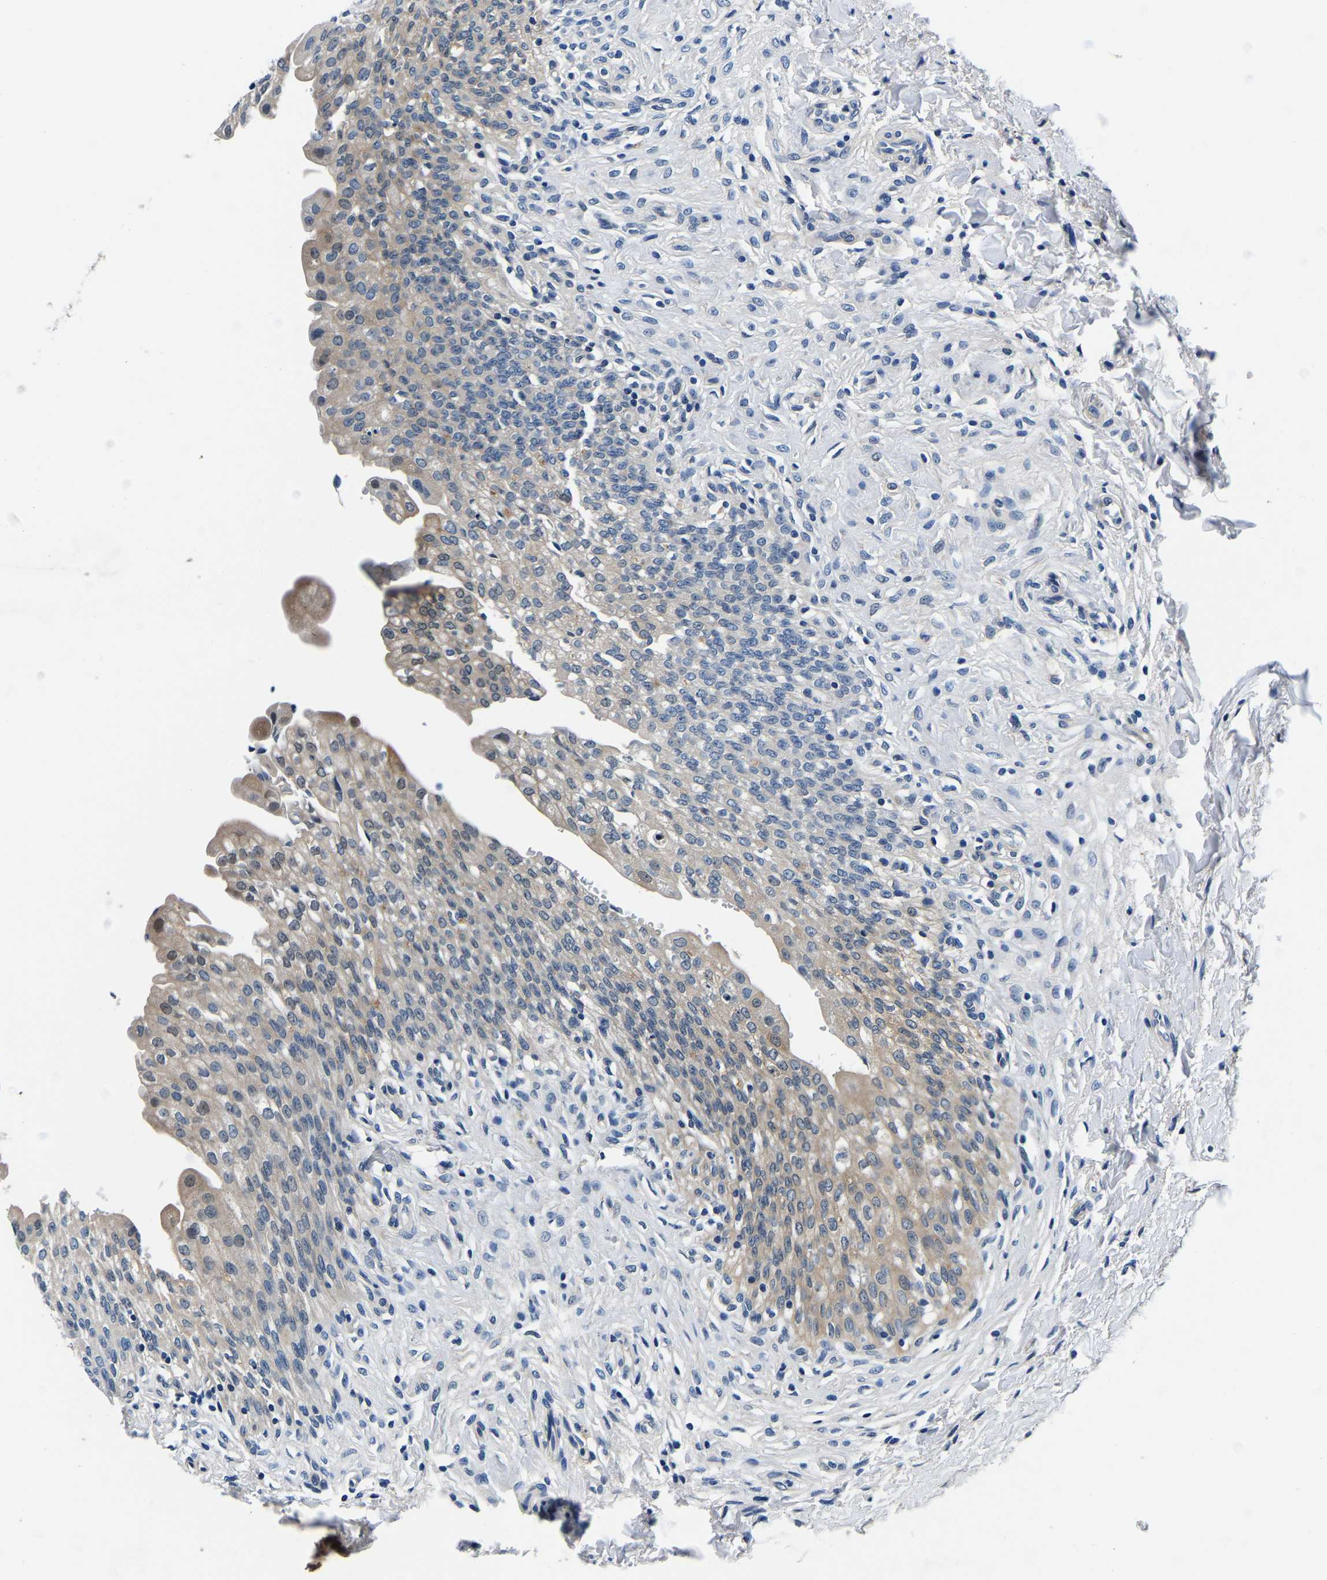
{"staining": {"intensity": "moderate", "quantity": "25%-75%", "location": "cytoplasmic/membranous"}, "tissue": "urinary bladder", "cell_type": "Urothelial cells", "image_type": "normal", "snomed": [{"axis": "morphology", "description": "Urothelial carcinoma, High grade"}, {"axis": "topography", "description": "Urinary bladder"}], "caption": "Moderate cytoplasmic/membranous staining for a protein is seen in about 25%-75% of urothelial cells of benign urinary bladder using immunohistochemistry (IHC).", "gene": "ACO1", "patient": {"sex": "male", "age": 46}}